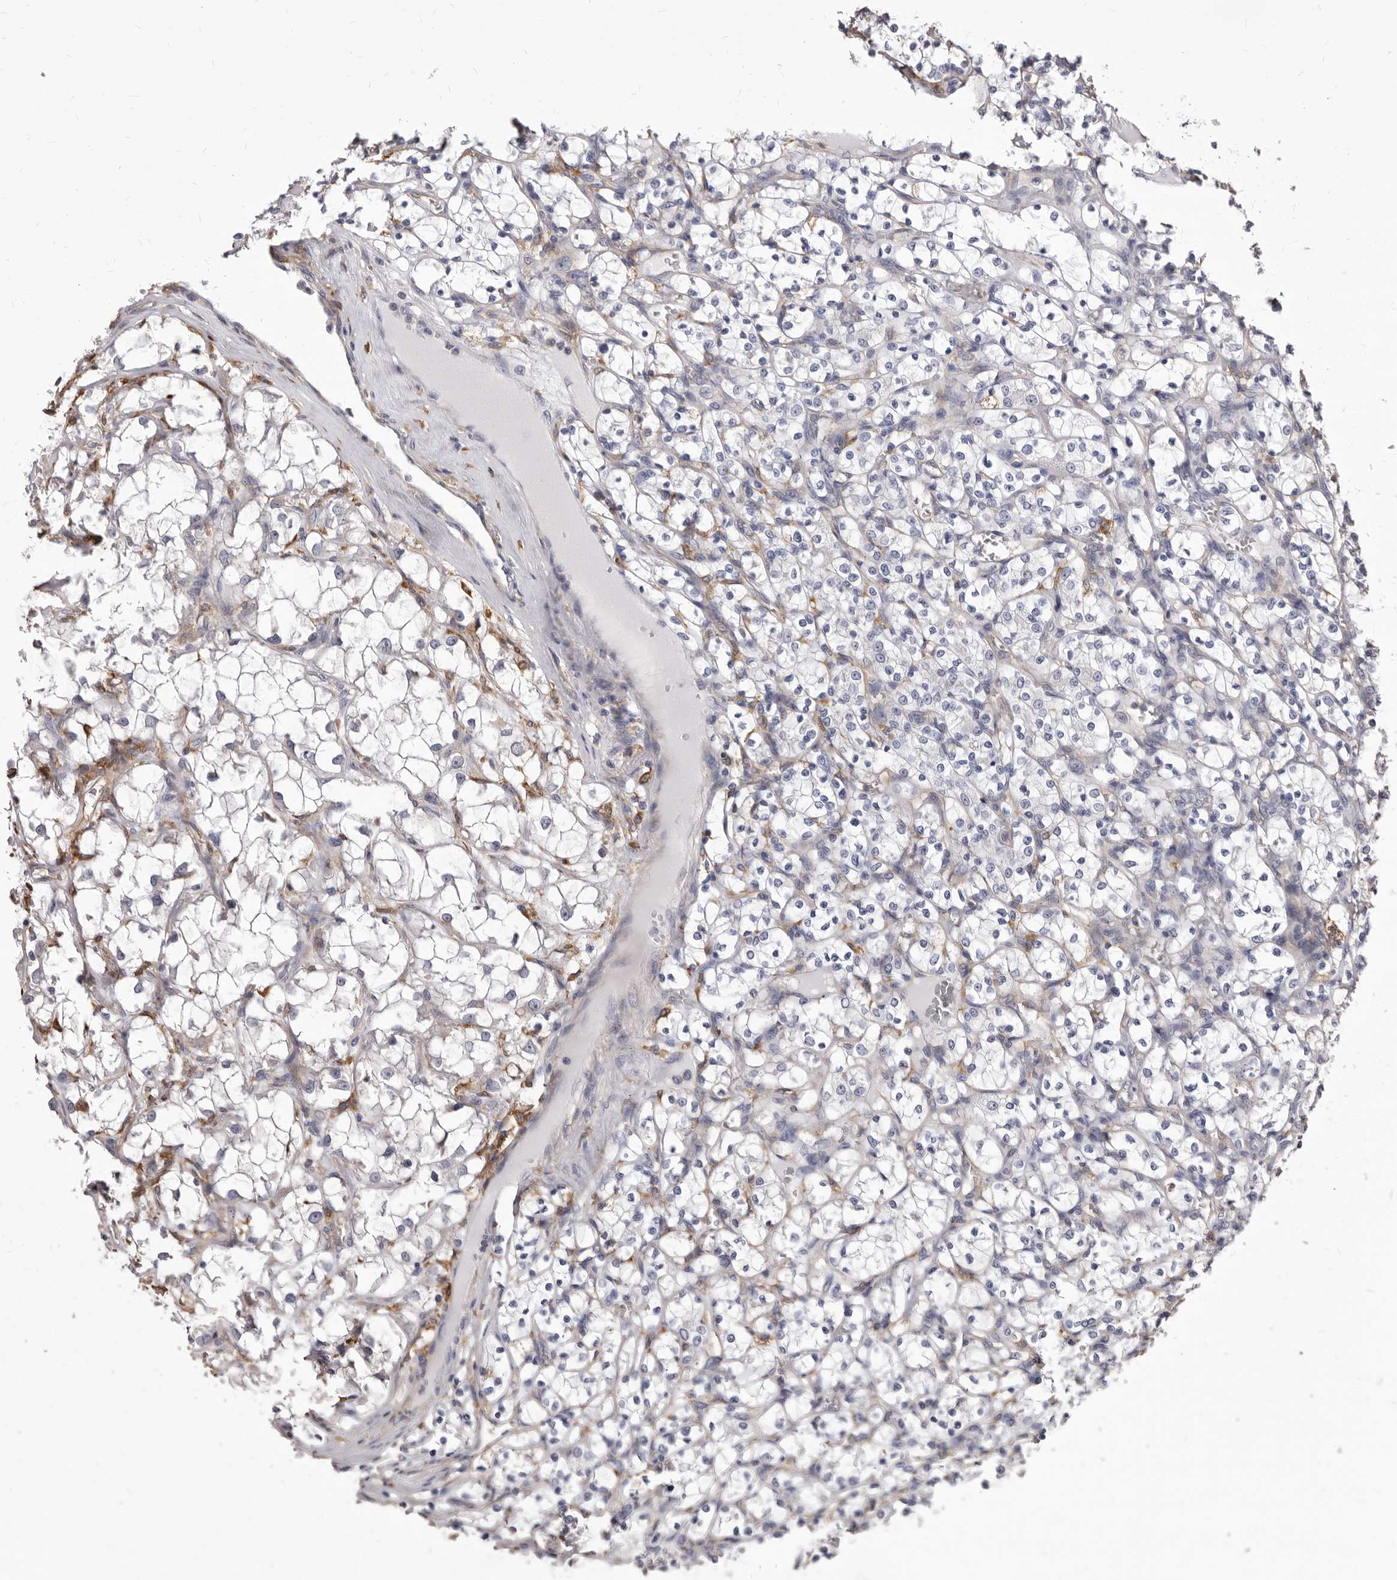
{"staining": {"intensity": "negative", "quantity": "none", "location": "none"}, "tissue": "renal cancer", "cell_type": "Tumor cells", "image_type": "cancer", "snomed": [{"axis": "morphology", "description": "Adenocarcinoma, NOS"}, {"axis": "topography", "description": "Kidney"}], "caption": "Immunohistochemistry (IHC) histopathology image of renal adenocarcinoma stained for a protein (brown), which exhibits no expression in tumor cells.", "gene": "NIBAN1", "patient": {"sex": "female", "age": 69}}